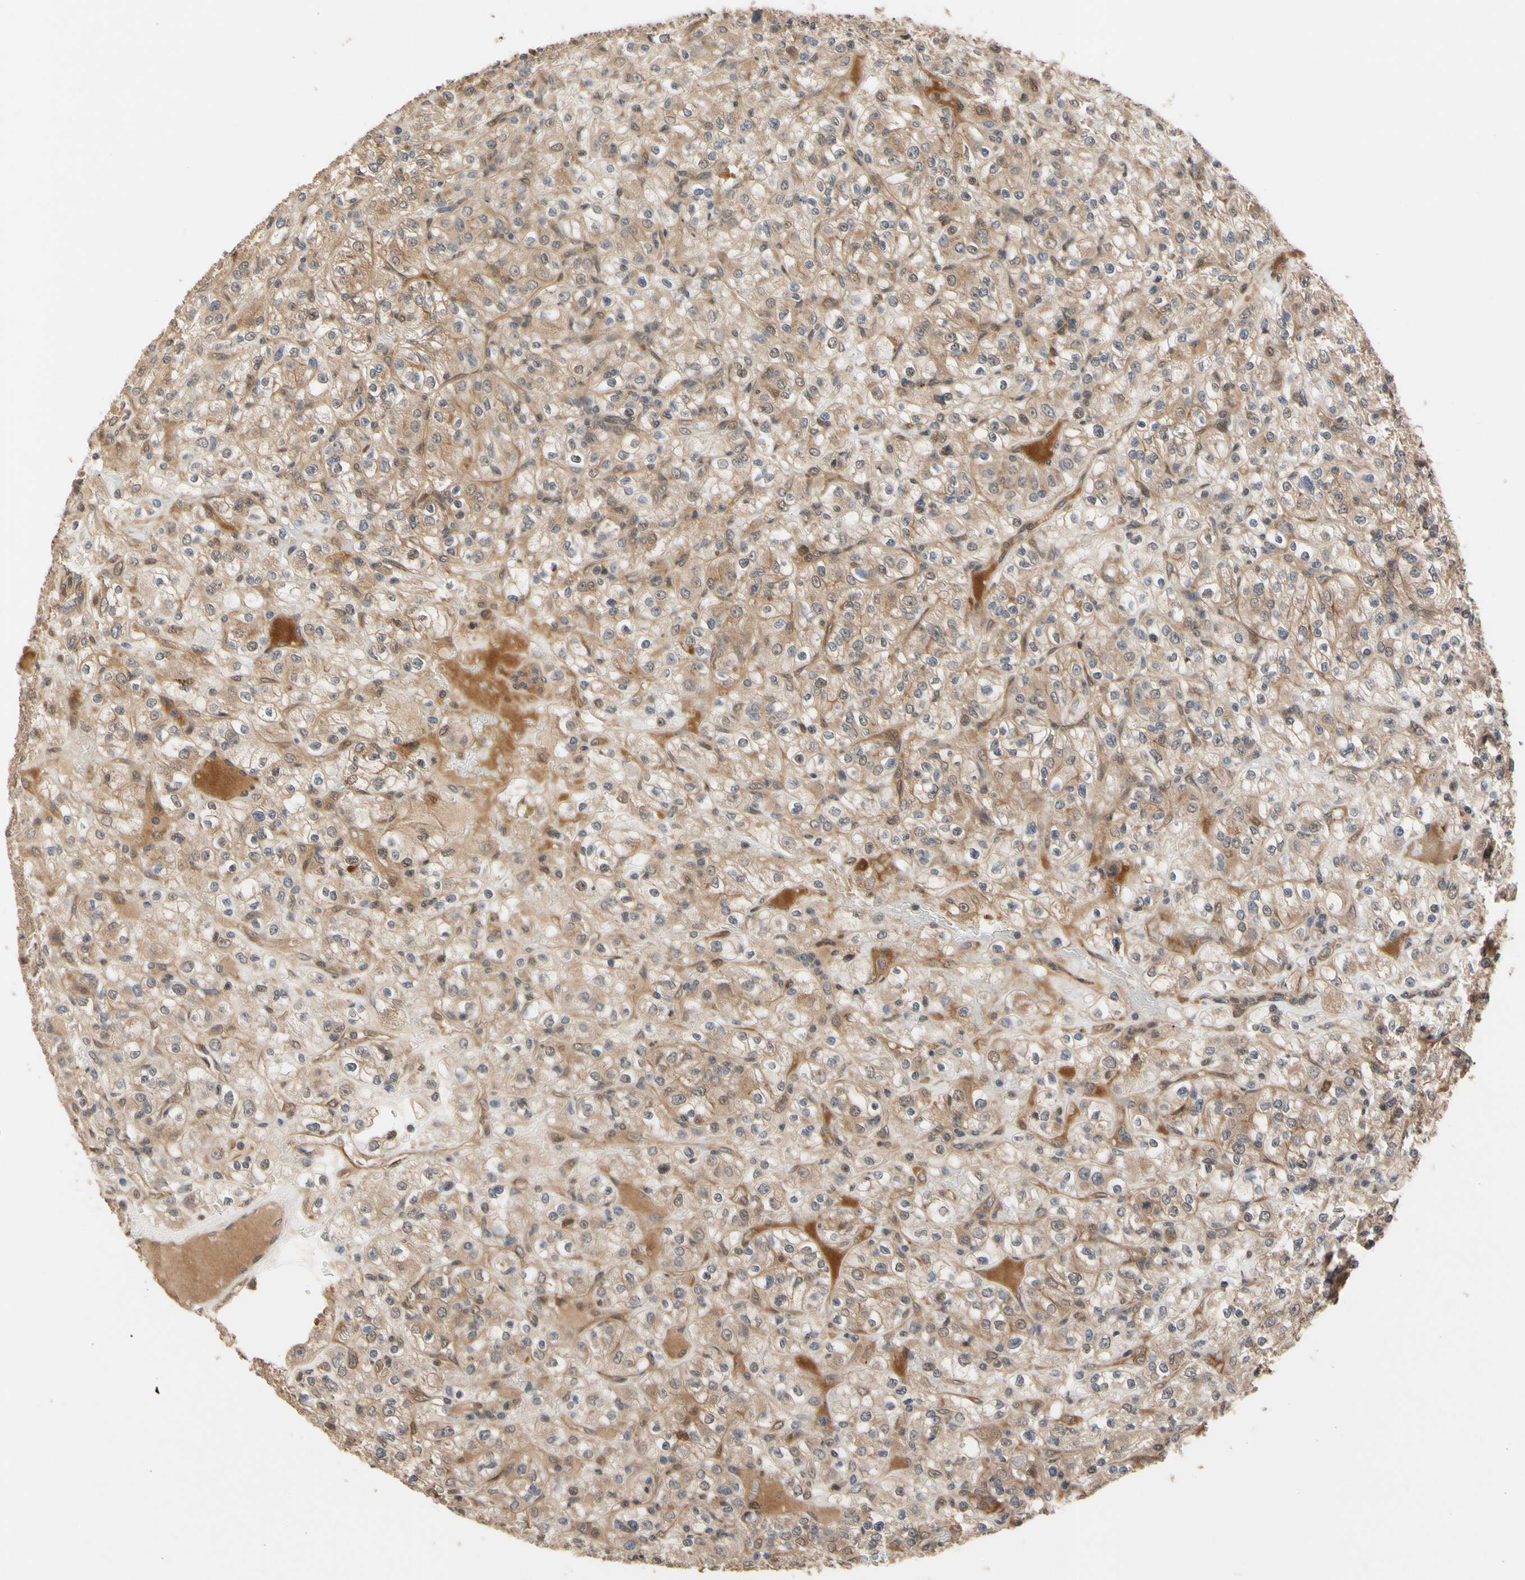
{"staining": {"intensity": "moderate", "quantity": ">75%", "location": "cytoplasmic/membranous"}, "tissue": "renal cancer", "cell_type": "Tumor cells", "image_type": "cancer", "snomed": [{"axis": "morphology", "description": "Normal tissue, NOS"}, {"axis": "morphology", "description": "Adenocarcinoma, NOS"}, {"axis": "topography", "description": "Kidney"}], "caption": "Moderate cytoplasmic/membranous protein positivity is appreciated in about >75% of tumor cells in renal cancer.", "gene": "CYTIP", "patient": {"sex": "female", "age": 72}}